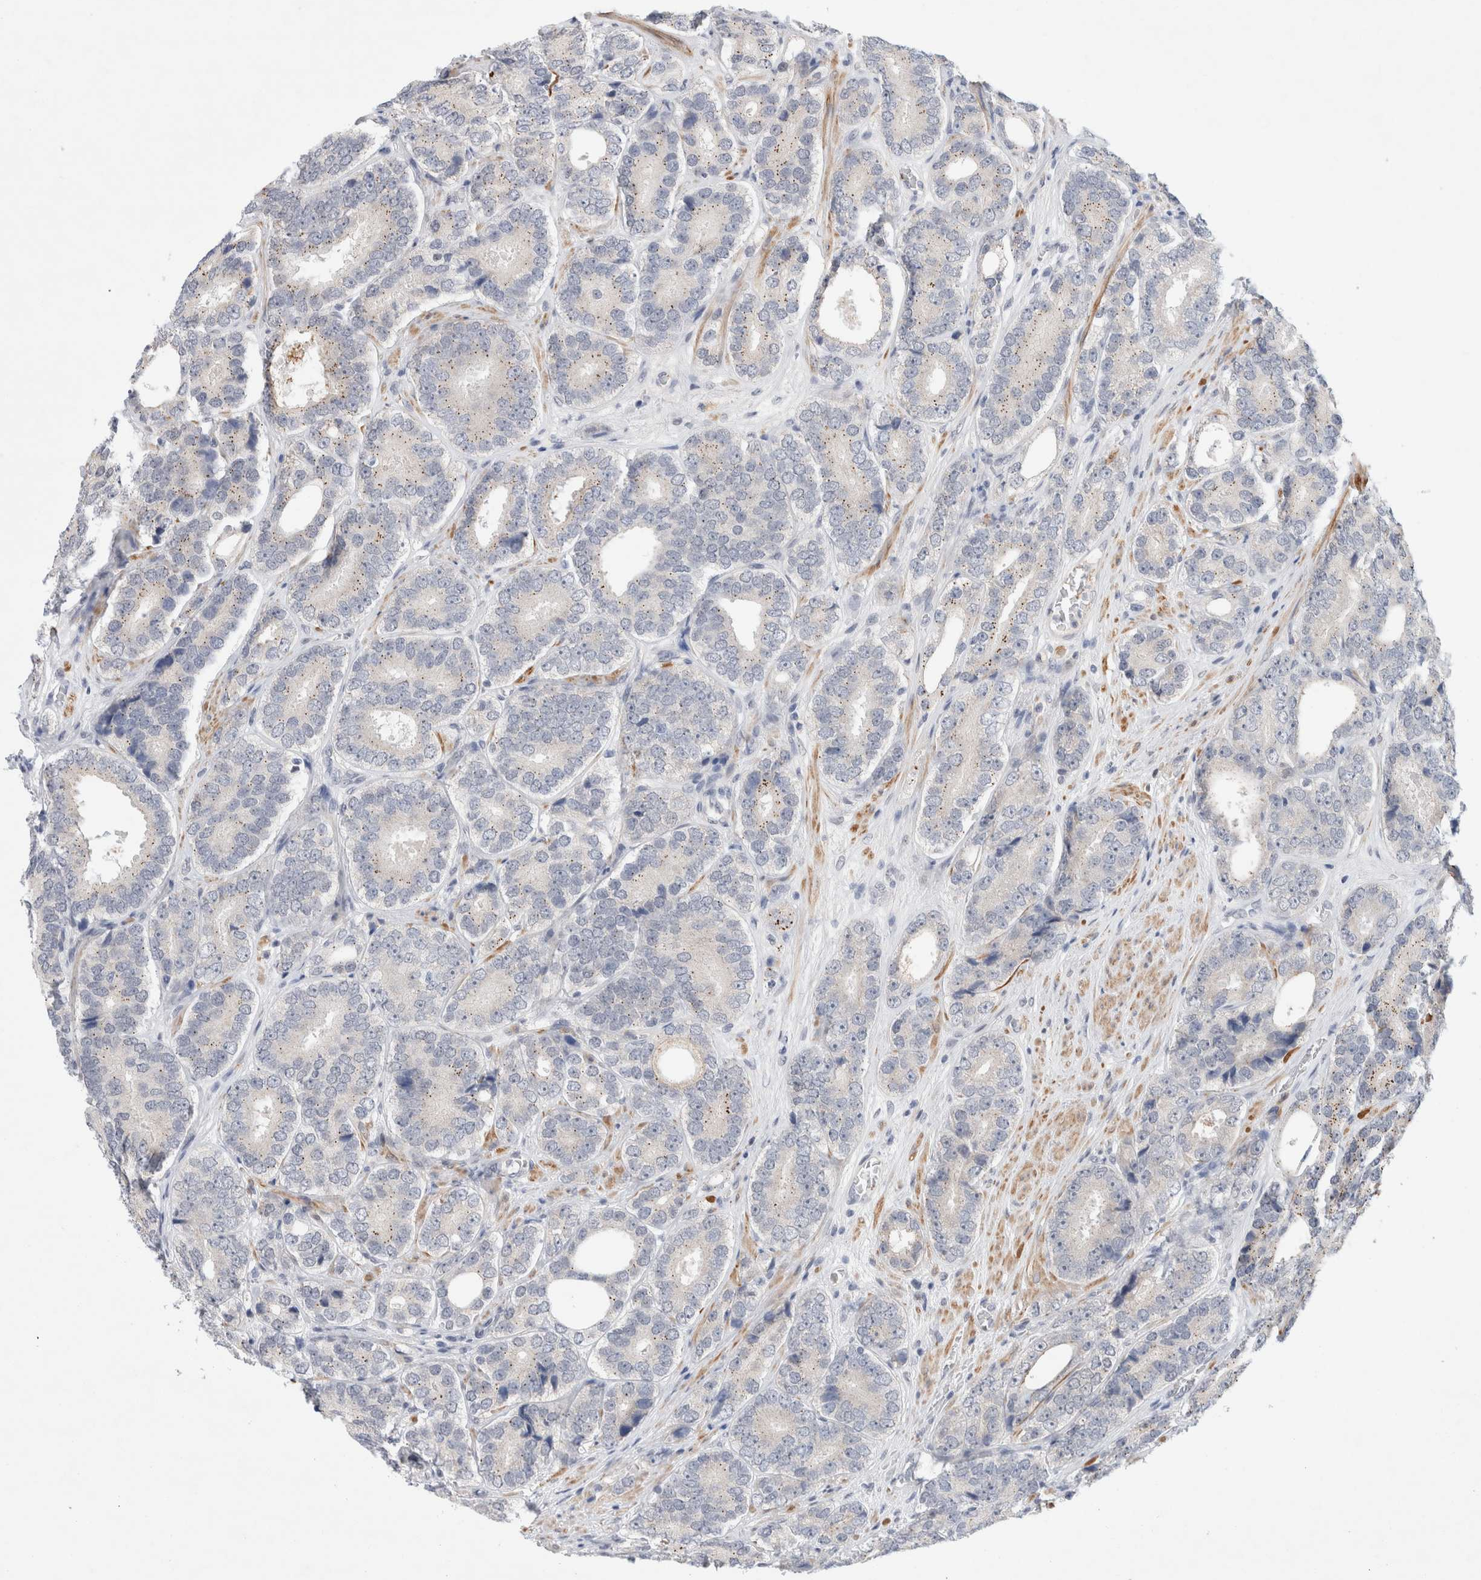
{"staining": {"intensity": "negative", "quantity": "none", "location": "none"}, "tissue": "prostate cancer", "cell_type": "Tumor cells", "image_type": "cancer", "snomed": [{"axis": "morphology", "description": "Adenocarcinoma, High grade"}, {"axis": "topography", "description": "Prostate"}], "caption": "The image demonstrates no staining of tumor cells in prostate cancer (adenocarcinoma (high-grade)).", "gene": "KNL1", "patient": {"sex": "male", "age": 56}}